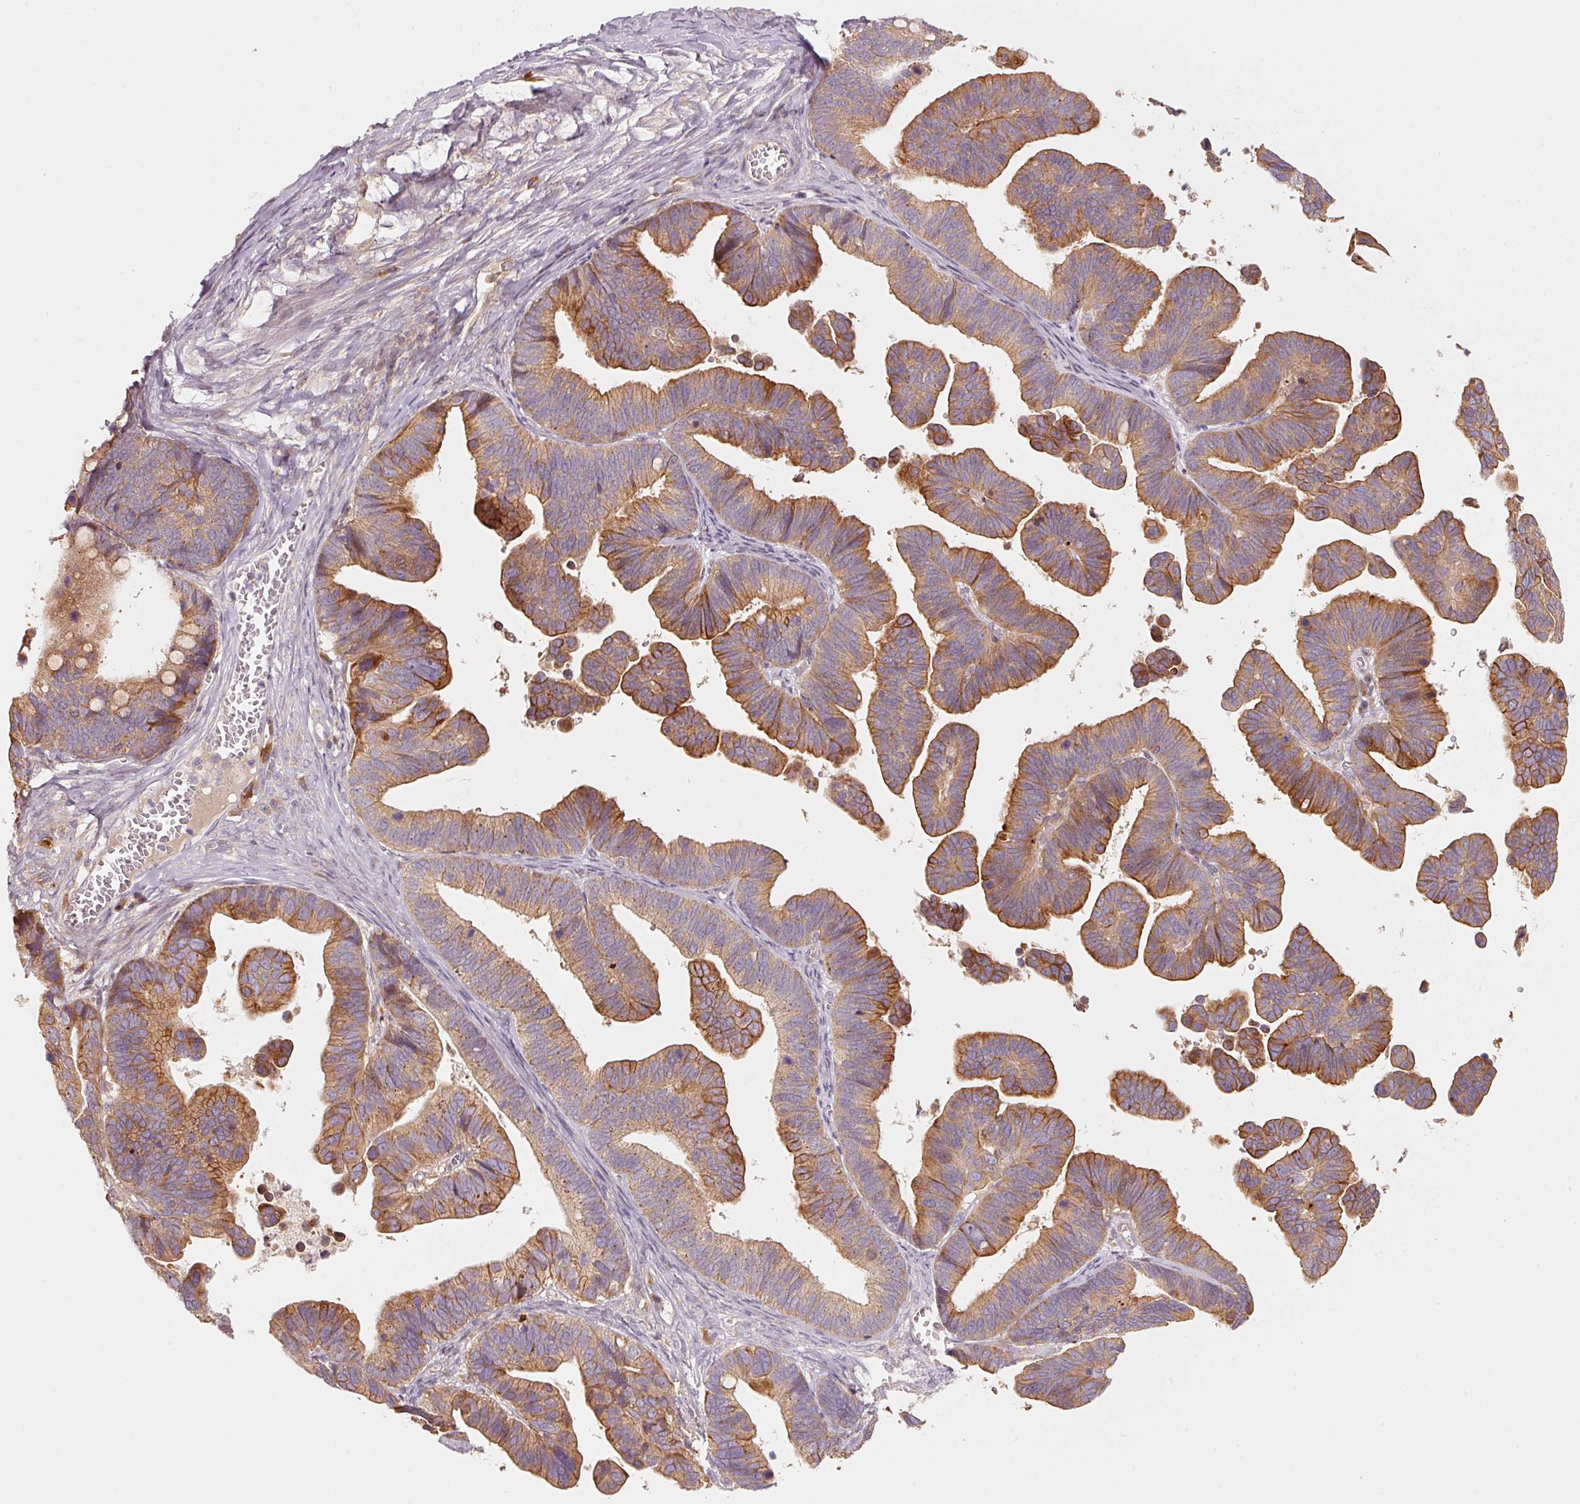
{"staining": {"intensity": "moderate", "quantity": ">75%", "location": "cytoplasmic/membranous"}, "tissue": "ovarian cancer", "cell_type": "Tumor cells", "image_type": "cancer", "snomed": [{"axis": "morphology", "description": "Cystadenocarcinoma, serous, NOS"}, {"axis": "topography", "description": "Ovary"}], "caption": "Immunohistochemical staining of human serous cystadenocarcinoma (ovarian) reveals moderate cytoplasmic/membranous protein positivity in approximately >75% of tumor cells.", "gene": "MAP10", "patient": {"sex": "female", "age": 56}}